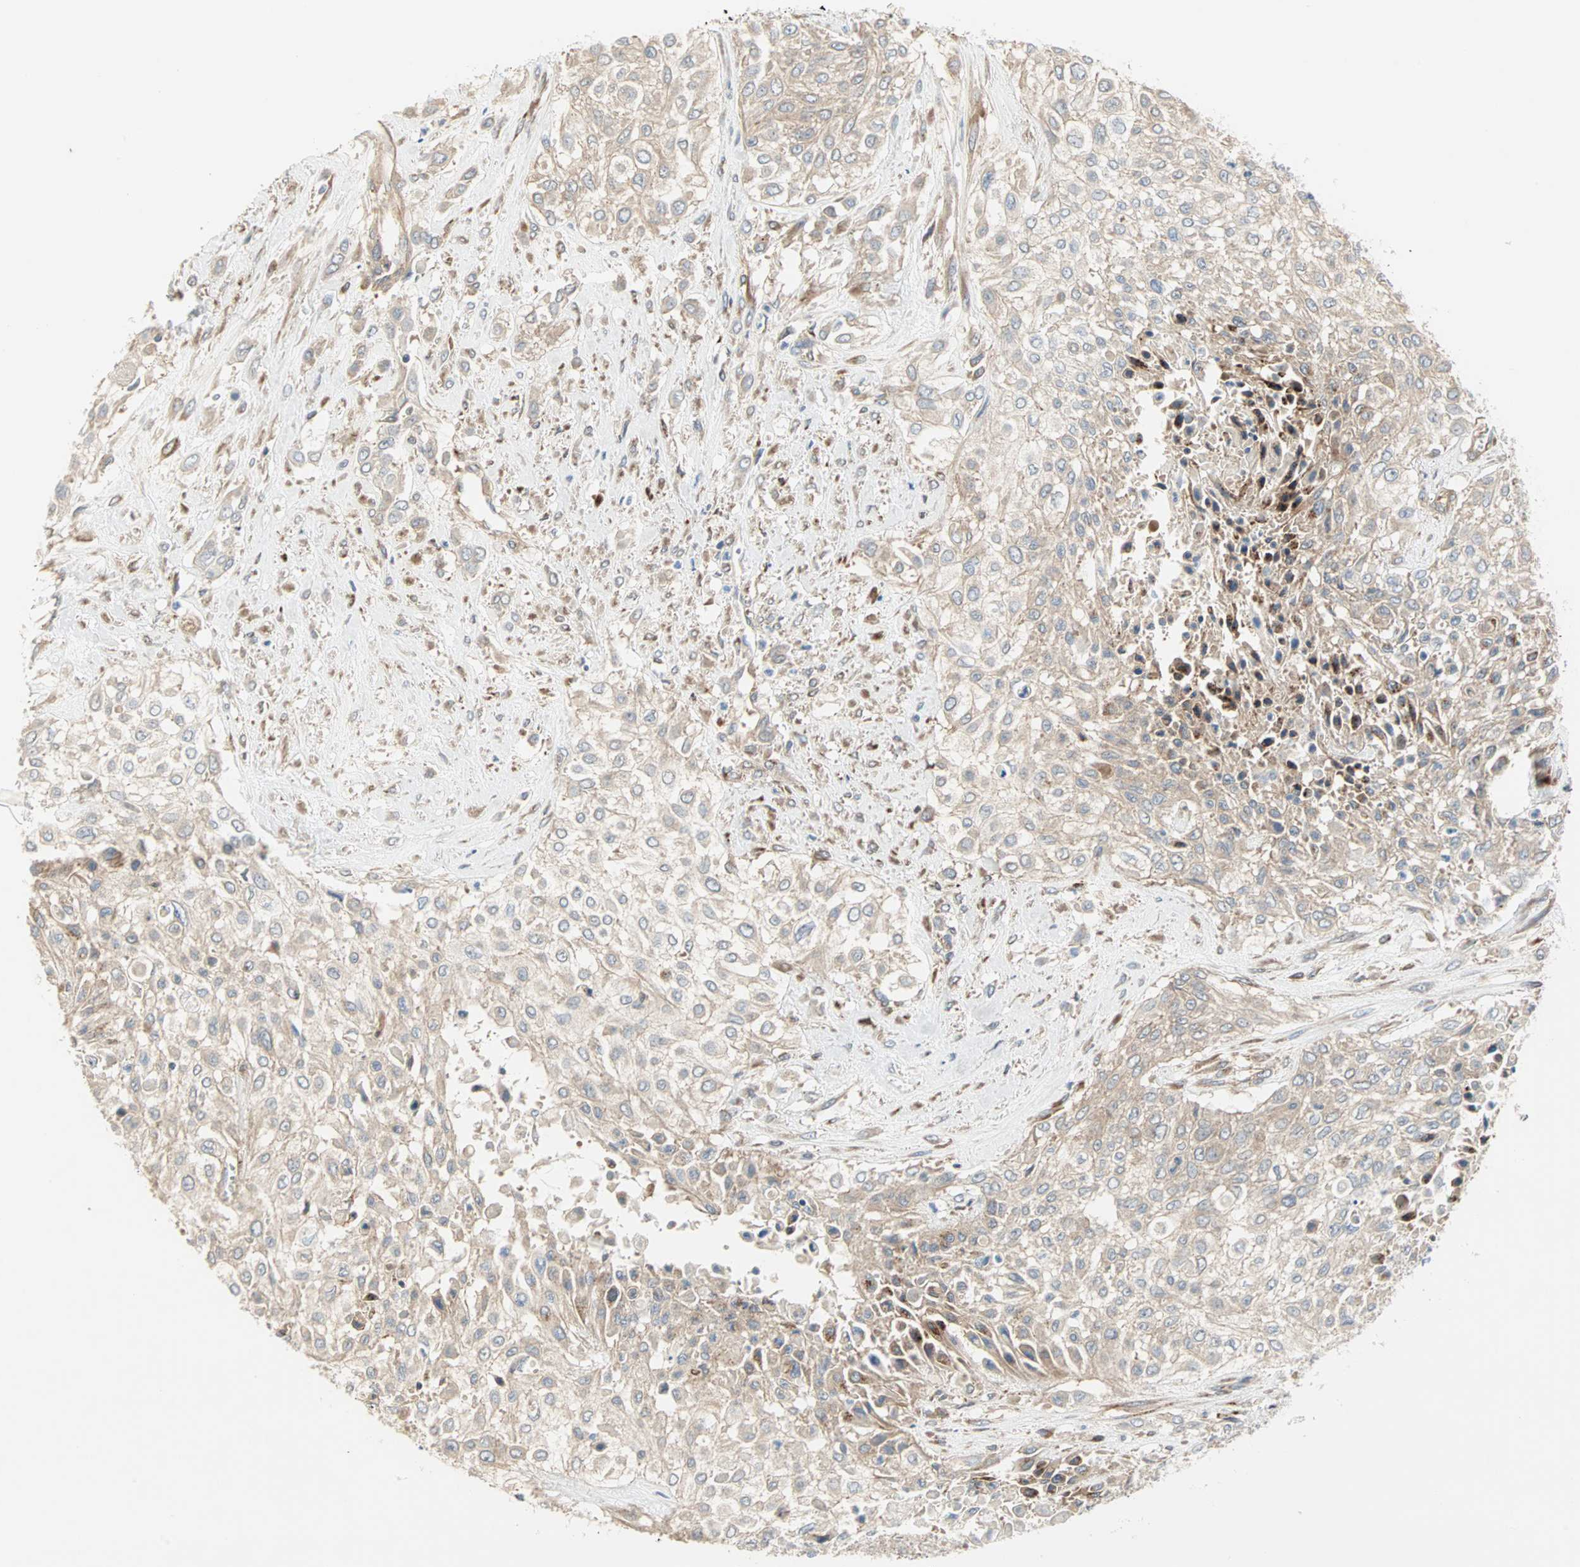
{"staining": {"intensity": "weak", "quantity": ">75%", "location": "cytoplasmic/membranous"}, "tissue": "urothelial cancer", "cell_type": "Tumor cells", "image_type": "cancer", "snomed": [{"axis": "morphology", "description": "Urothelial carcinoma, High grade"}, {"axis": "topography", "description": "Urinary bladder"}], "caption": "Immunohistochemical staining of high-grade urothelial carcinoma reveals low levels of weak cytoplasmic/membranous protein expression in approximately >75% of tumor cells. Nuclei are stained in blue.", "gene": "PDE8A", "patient": {"sex": "male", "age": 57}}